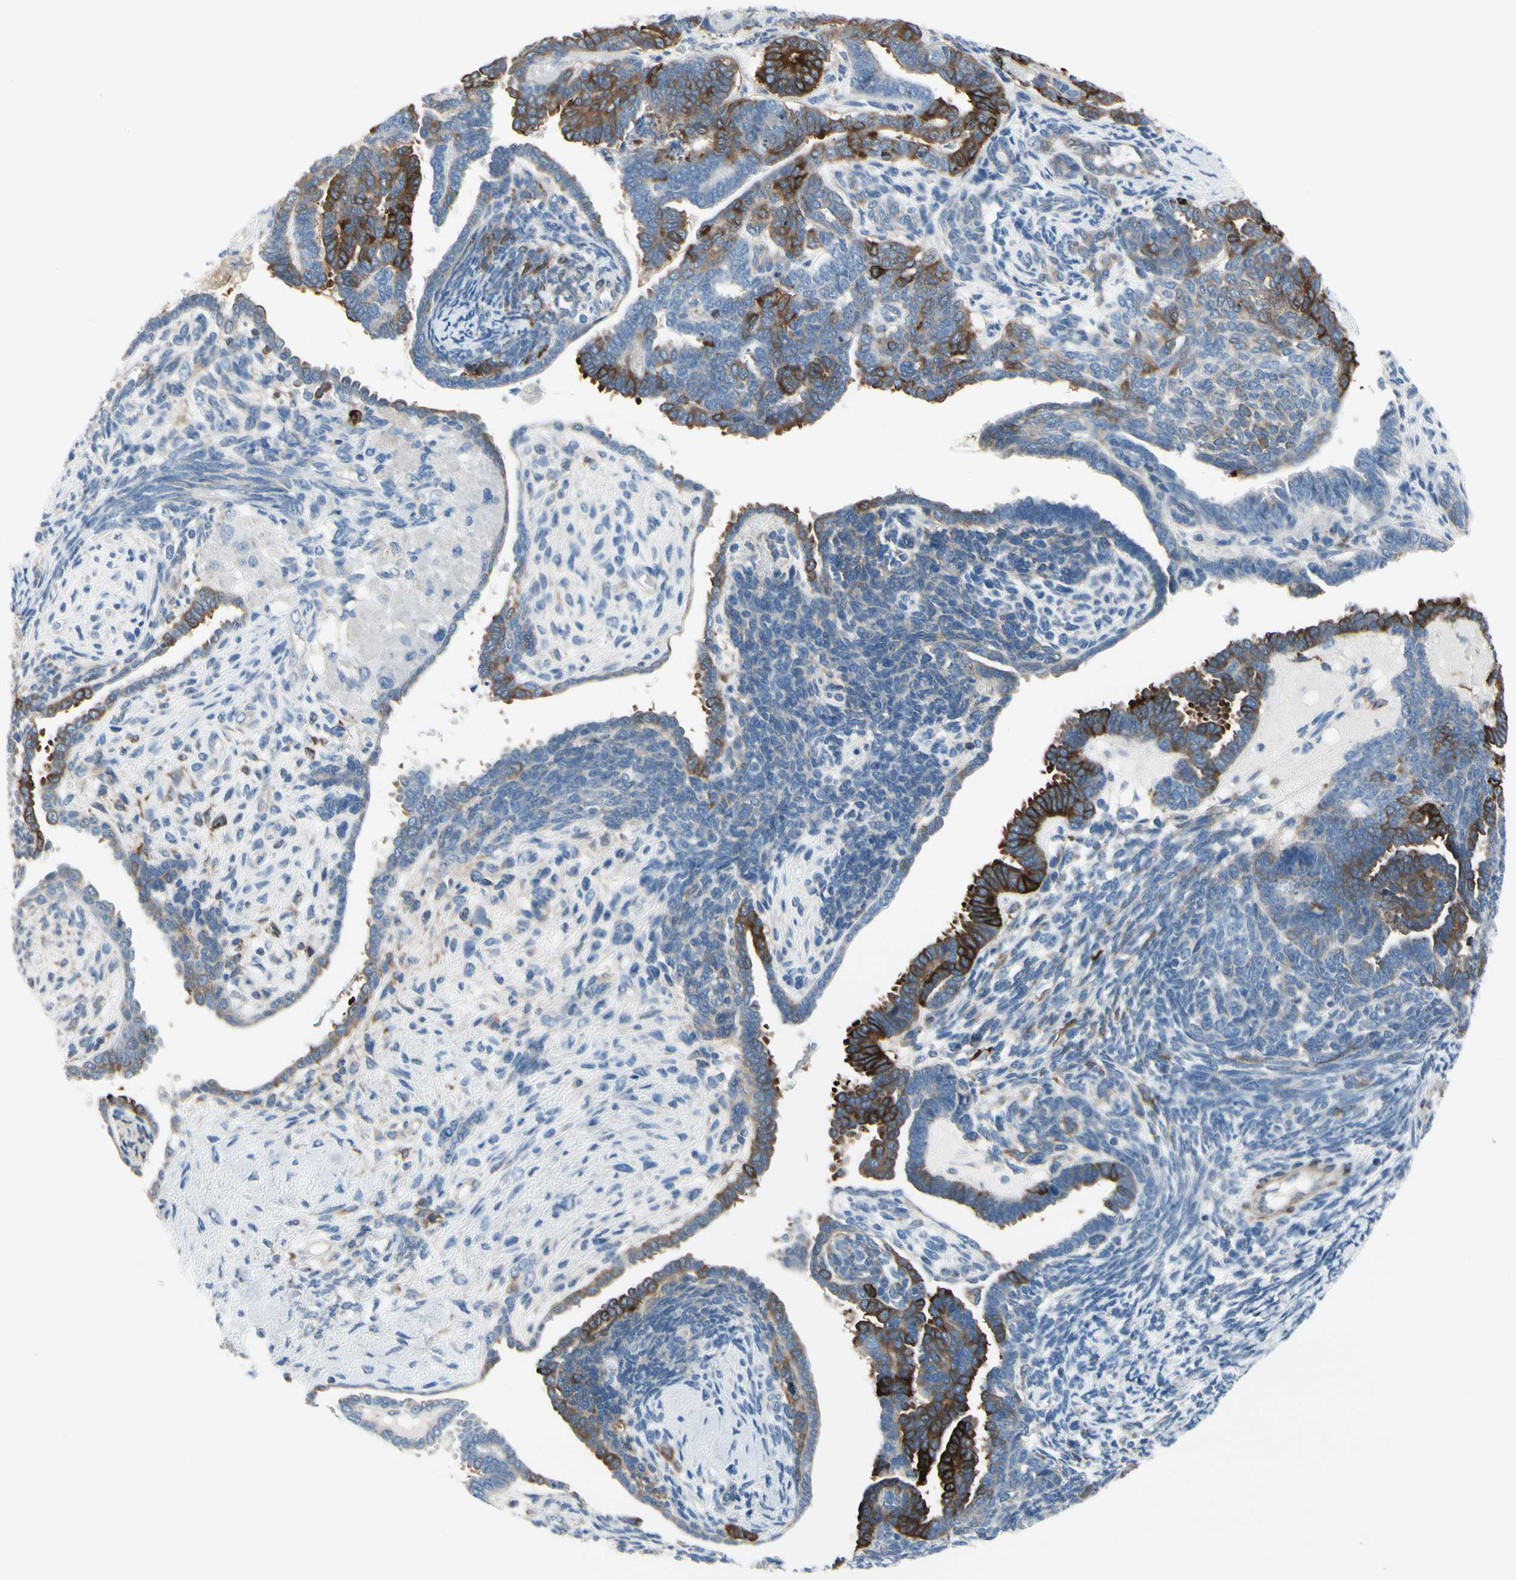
{"staining": {"intensity": "strong", "quantity": "<25%", "location": "cytoplasmic/membranous"}, "tissue": "endometrial cancer", "cell_type": "Tumor cells", "image_type": "cancer", "snomed": [{"axis": "morphology", "description": "Neoplasm, malignant, NOS"}, {"axis": "topography", "description": "Endometrium"}], "caption": "The immunohistochemical stain highlights strong cytoplasmic/membranous positivity in tumor cells of neoplasm (malignant) (endometrial) tissue.", "gene": "MAP2", "patient": {"sex": "female", "age": 74}}